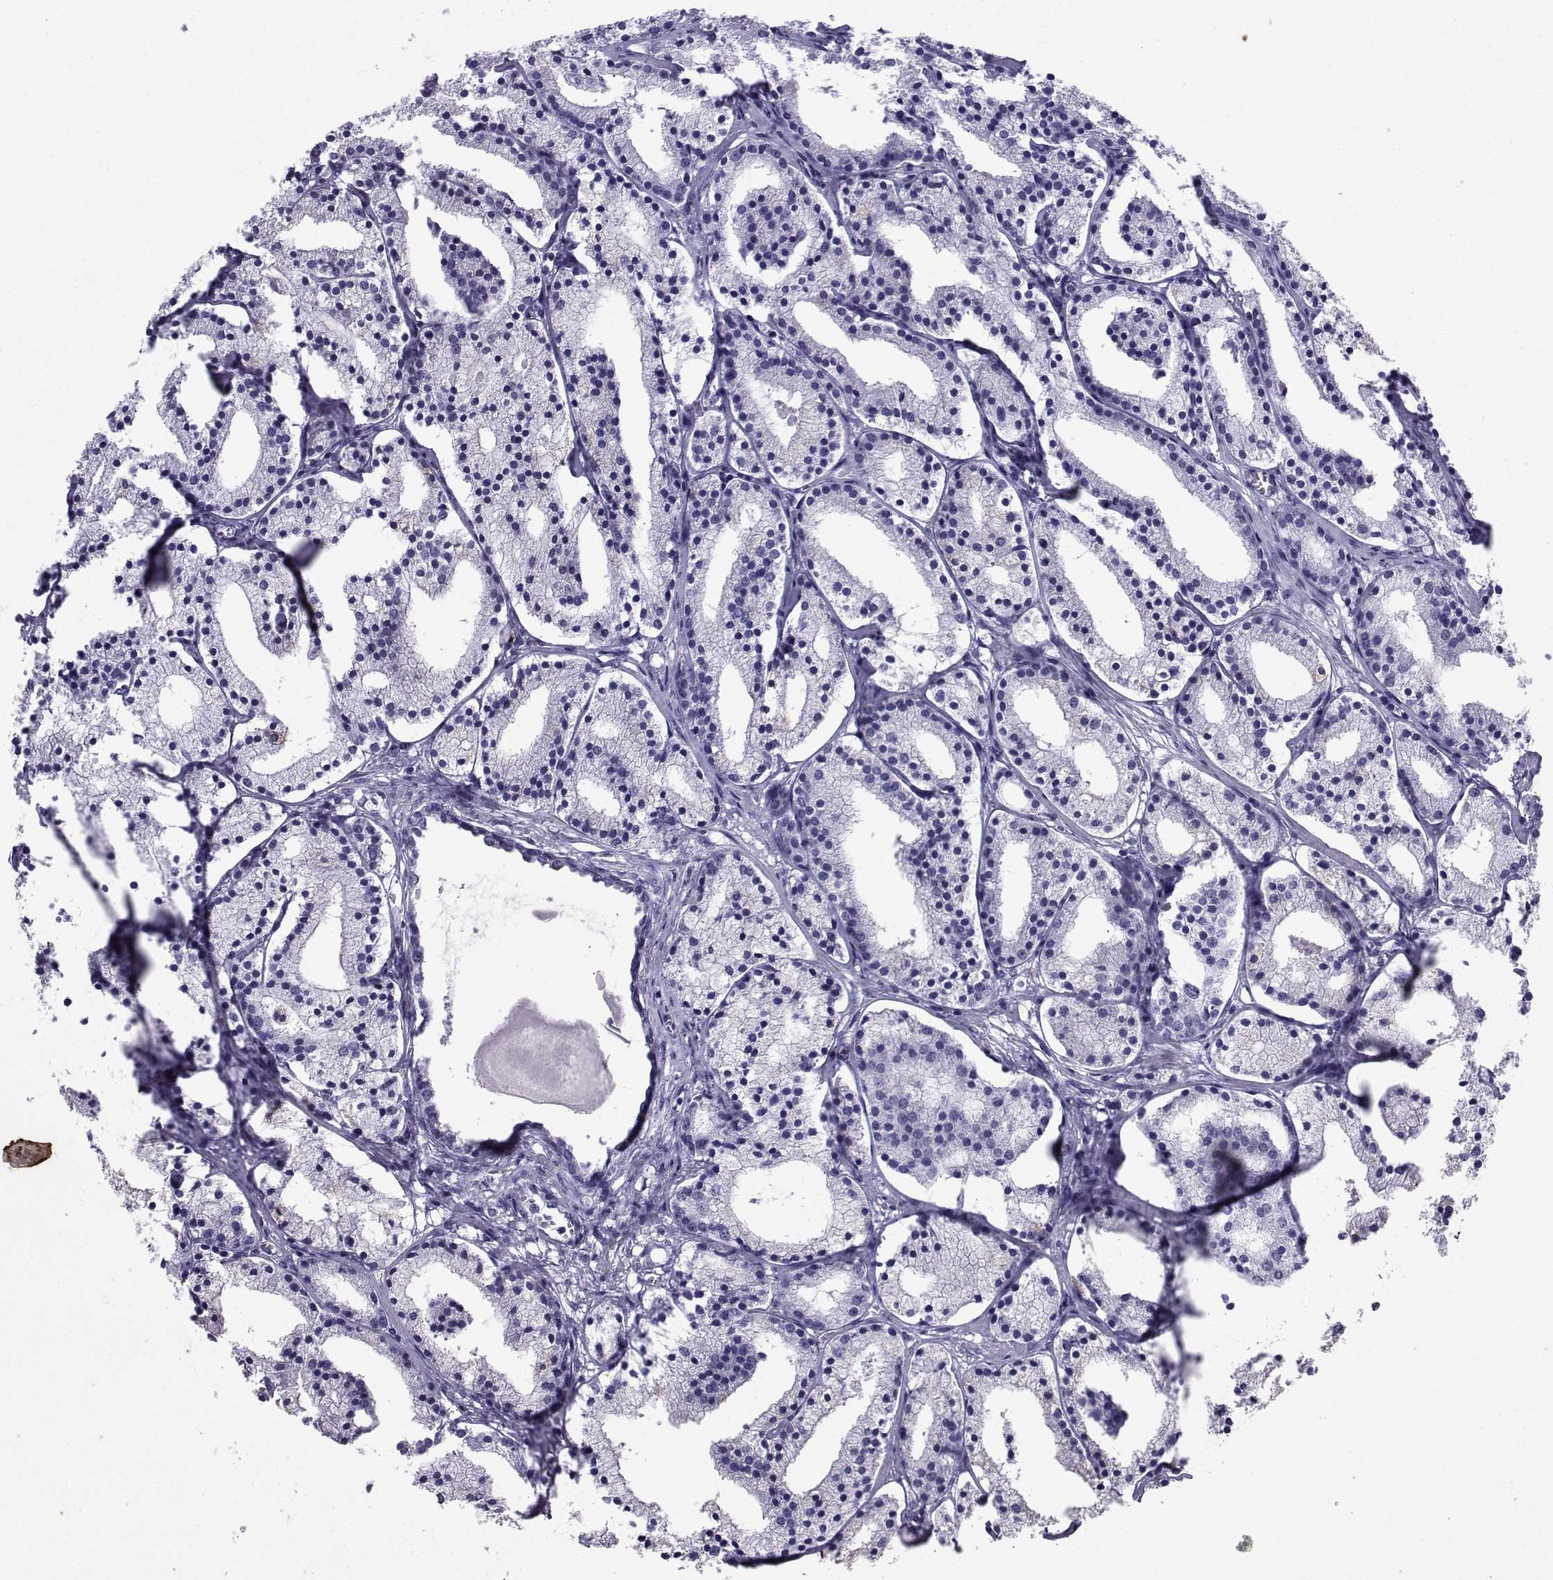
{"staining": {"intensity": "negative", "quantity": "none", "location": "none"}, "tissue": "prostate cancer", "cell_type": "Tumor cells", "image_type": "cancer", "snomed": [{"axis": "morphology", "description": "Adenocarcinoma, NOS"}, {"axis": "topography", "description": "Prostate"}], "caption": "This is an IHC photomicrograph of adenocarcinoma (prostate). There is no staining in tumor cells.", "gene": "LORICRIN", "patient": {"sex": "male", "age": 69}}